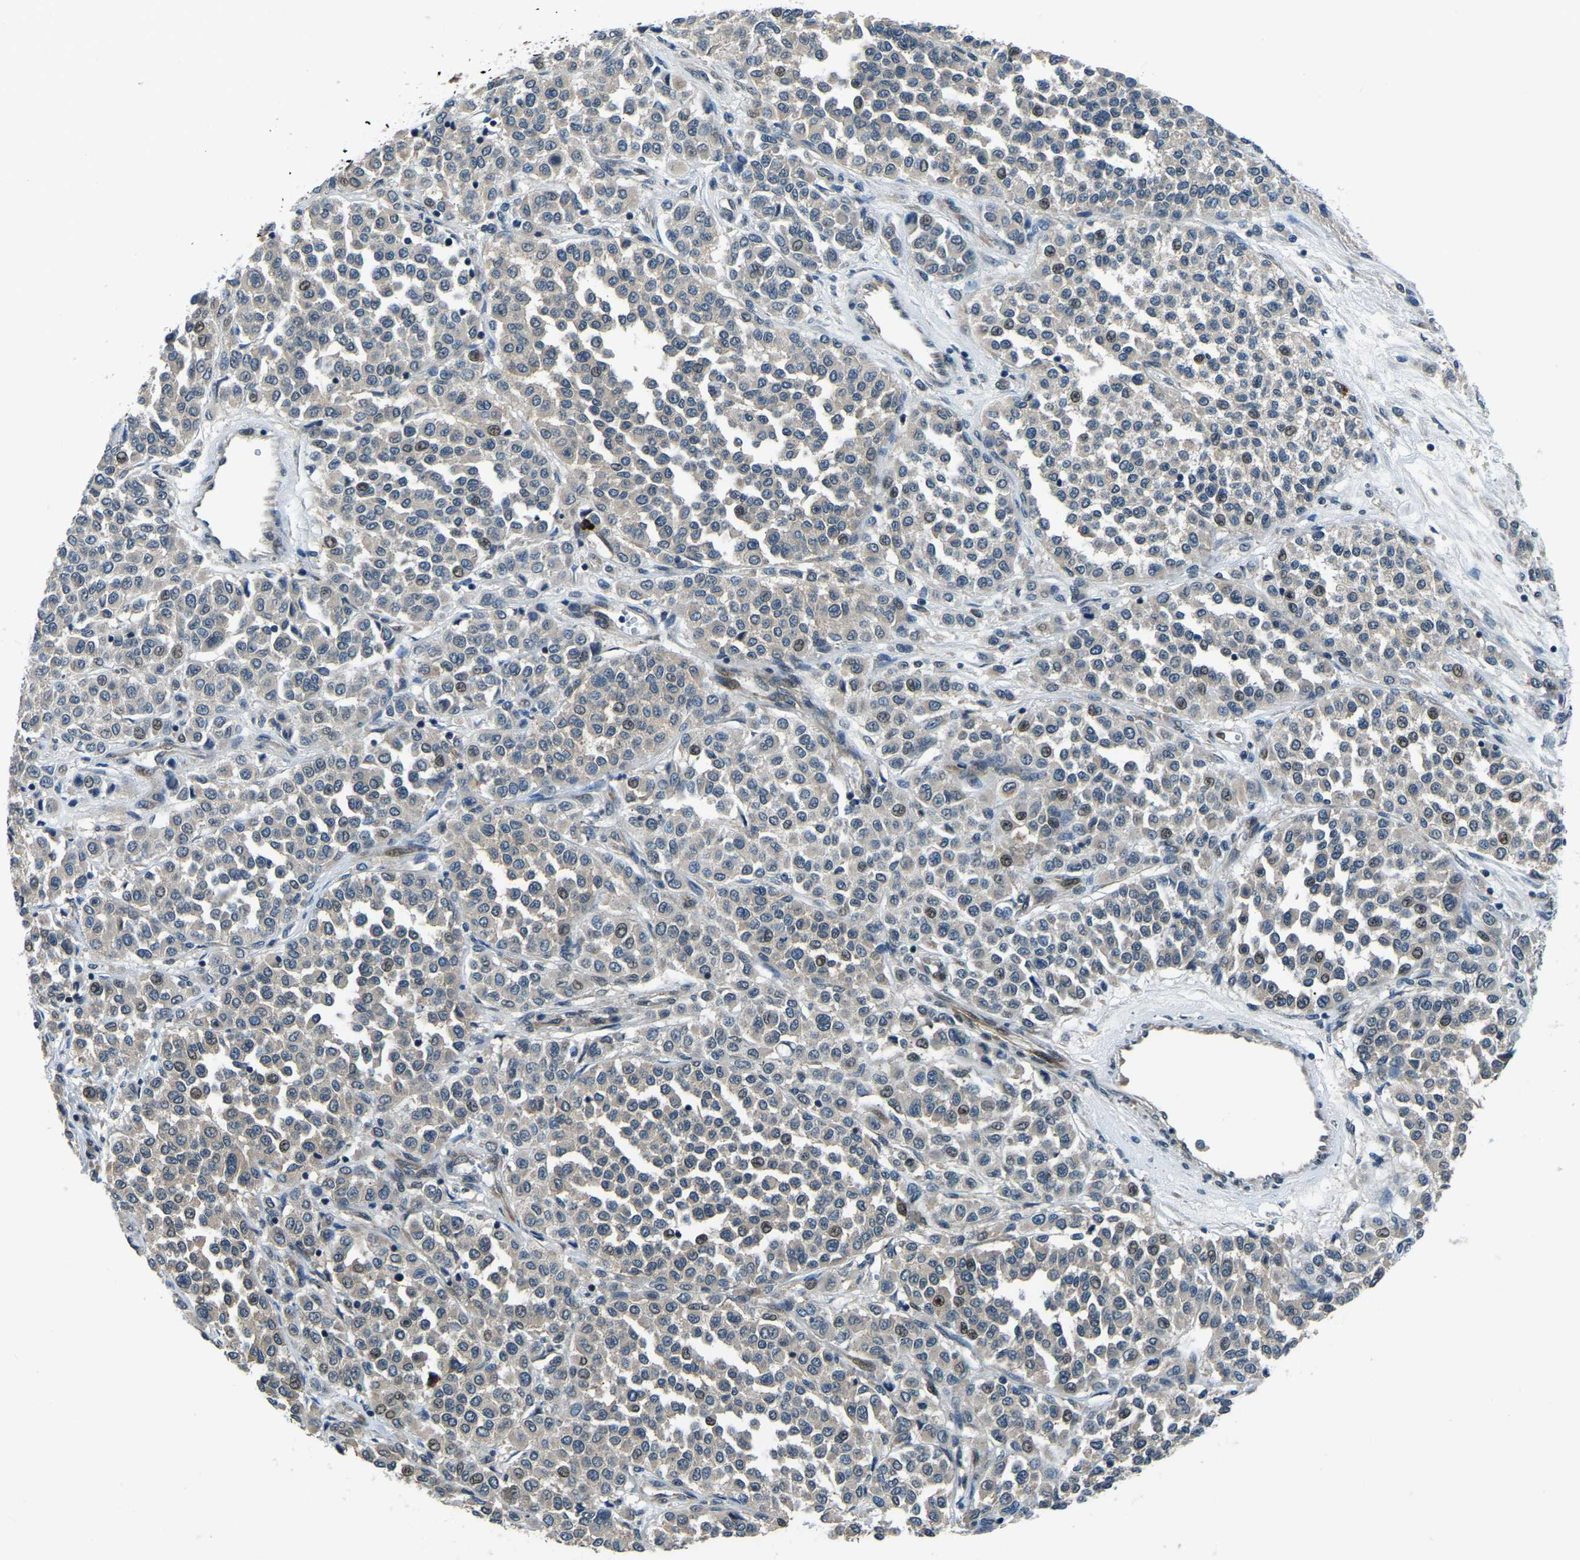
{"staining": {"intensity": "moderate", "quantity": "<25%", "location": "nuclear"}, "tissue": "melanoma", "cell_type": "Tumor cells", "image_type": "cancer", "snomed": [{"axis": "morphology", "description": "Malignant melanoma, Metastatic site"}, {"axis": "topography", "description": "Pancreas"}], "caption": "Tumor cells exhibit low levels of moderate nuclear positivity in about <25% of cells in melanoma.", "gene": "ING2", "patient": {"sex": "female", "age": 30}}